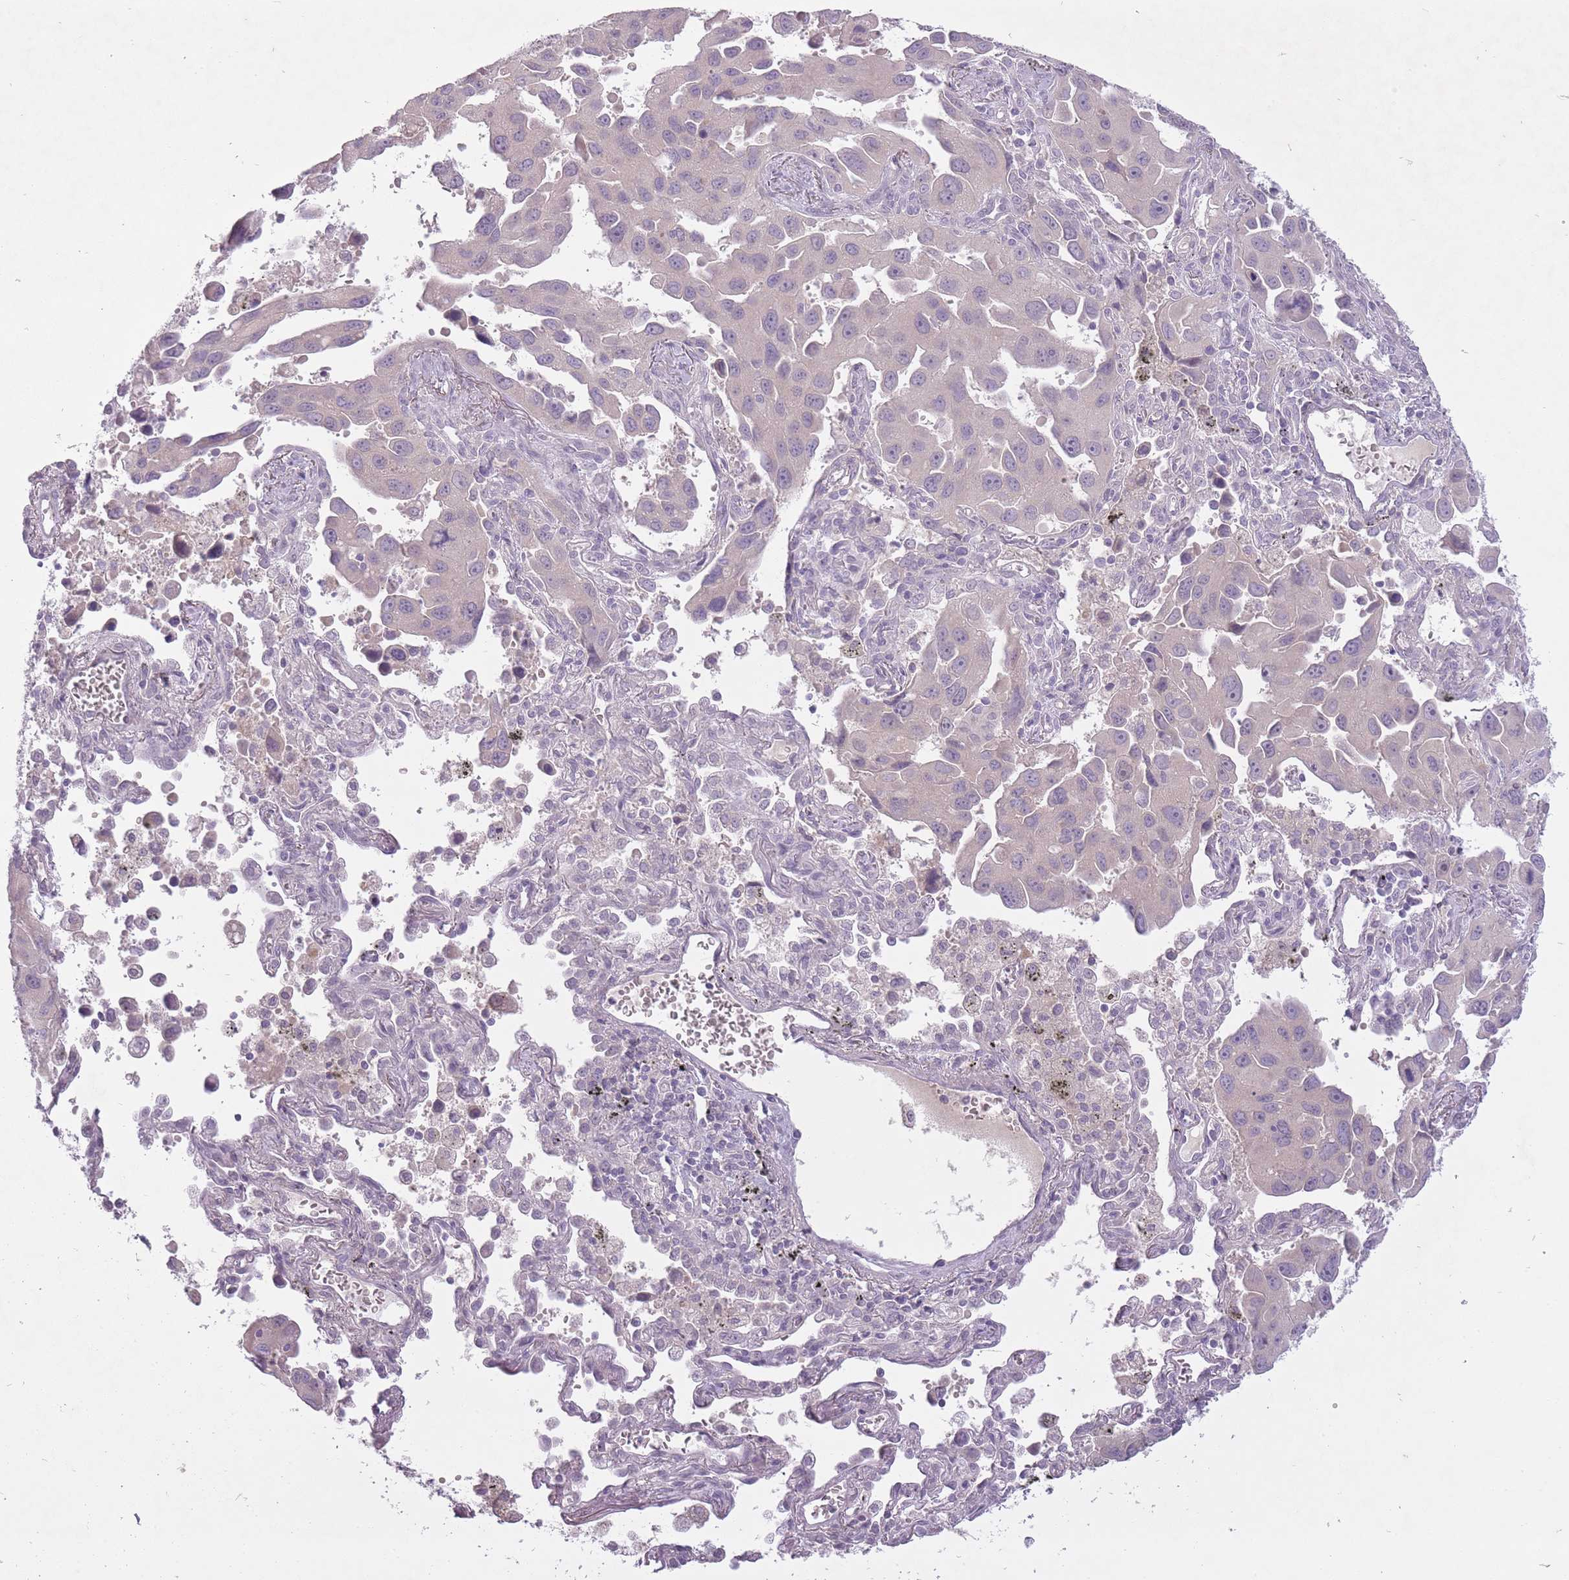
{"staining": {"intensity": "negative", "quantity": "none", "location": "none"}, "tissue": "lung cancer", "cell_type": "Tumor cells", "image_type": "cancer", "snomed": [{"axis": "morphology", "description": "Adenocarcinoma, NOS"}, {"axis": "topography", "description": "Lung"}], "caption": "Photomicrograph shows no protein expression in tumor cells of lung cancer (adenocarcinoma) tissue.", "gene": "FAM43B", "patient": {"sex": "male", "age": 66}}